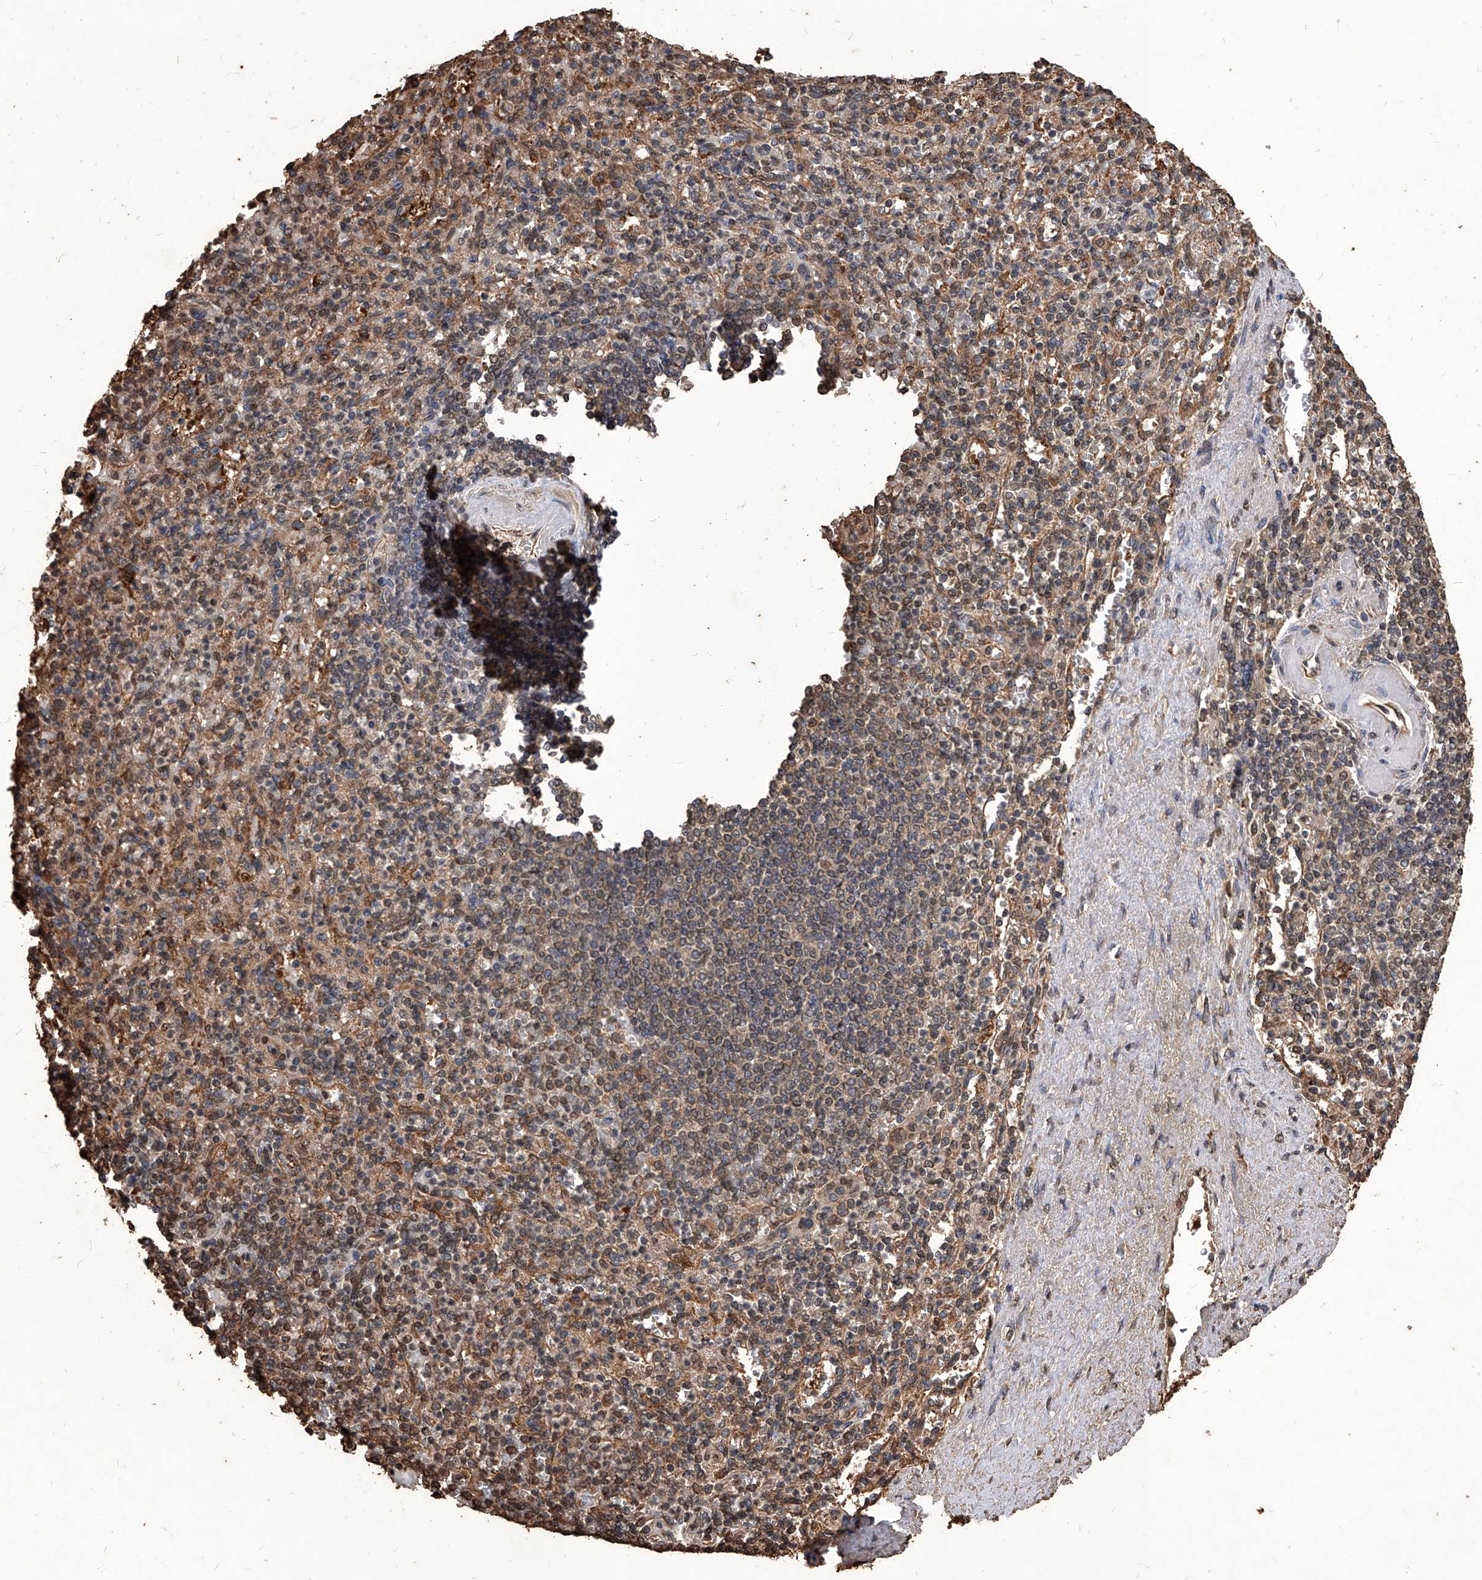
{"staining": {"intensity": "weak", "quantity": "25%-75%", "location": "cytoplasmic/membranous"}, "tissue": "spleen", "cell_type": "Cells in red pulp", "image_type": "normal", "snomed": [{"axis": "morphology", "description": "Normal tissue, NOS"}, {"axis": "topography", "description": "Spleen"}], "caption": "Protein expression analysis of benign spleen demonstrates weak cytoplasmic/membranous expression in about 25%-75% of cells in red pulp.", "gene": "FBXL4", "patient": {"sex": "female", "age": 74}}